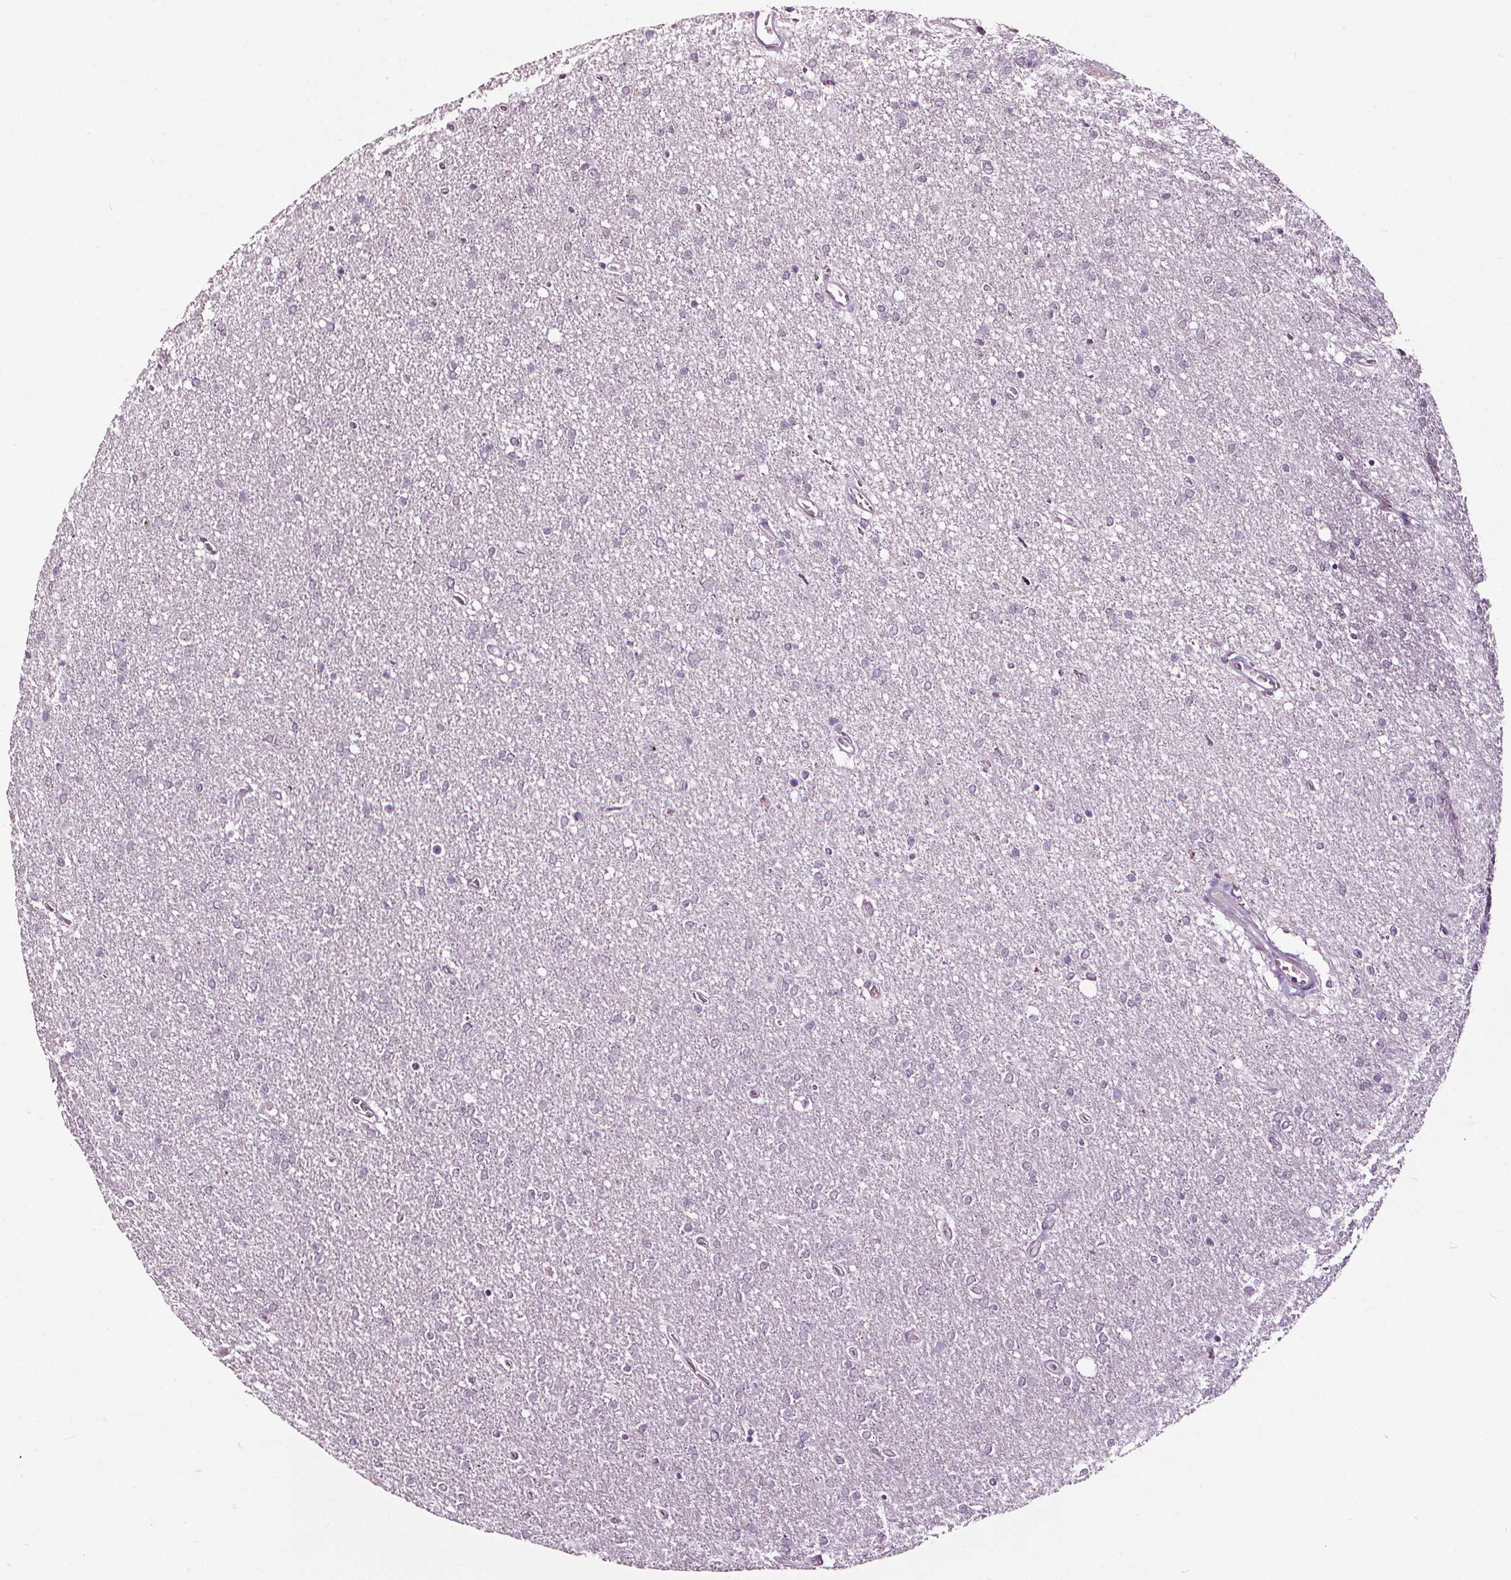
{"staining": {"intensity": "negative", "quantity": "none", "location": "none"}, "tissue": "glioma", "cell_type": "Tumor cells", "image_type": "cancer", "snomed": [{"axis": "morphology", "description": "Glioma, malignant, High grade"}, {"axis": "topography", "description": "Cerebral cortex"}], "caption": "The image exhibits no significant staining in tumor cells of malignant glioma (high-grade). The staining was performed using DAB to visualize the protein expression in brown, while the nuclei were stained in blue with hematoxylin (Magnification: 20x).", "gene": "DEFA5", "patient": {"sex": "male", "age": 70}}